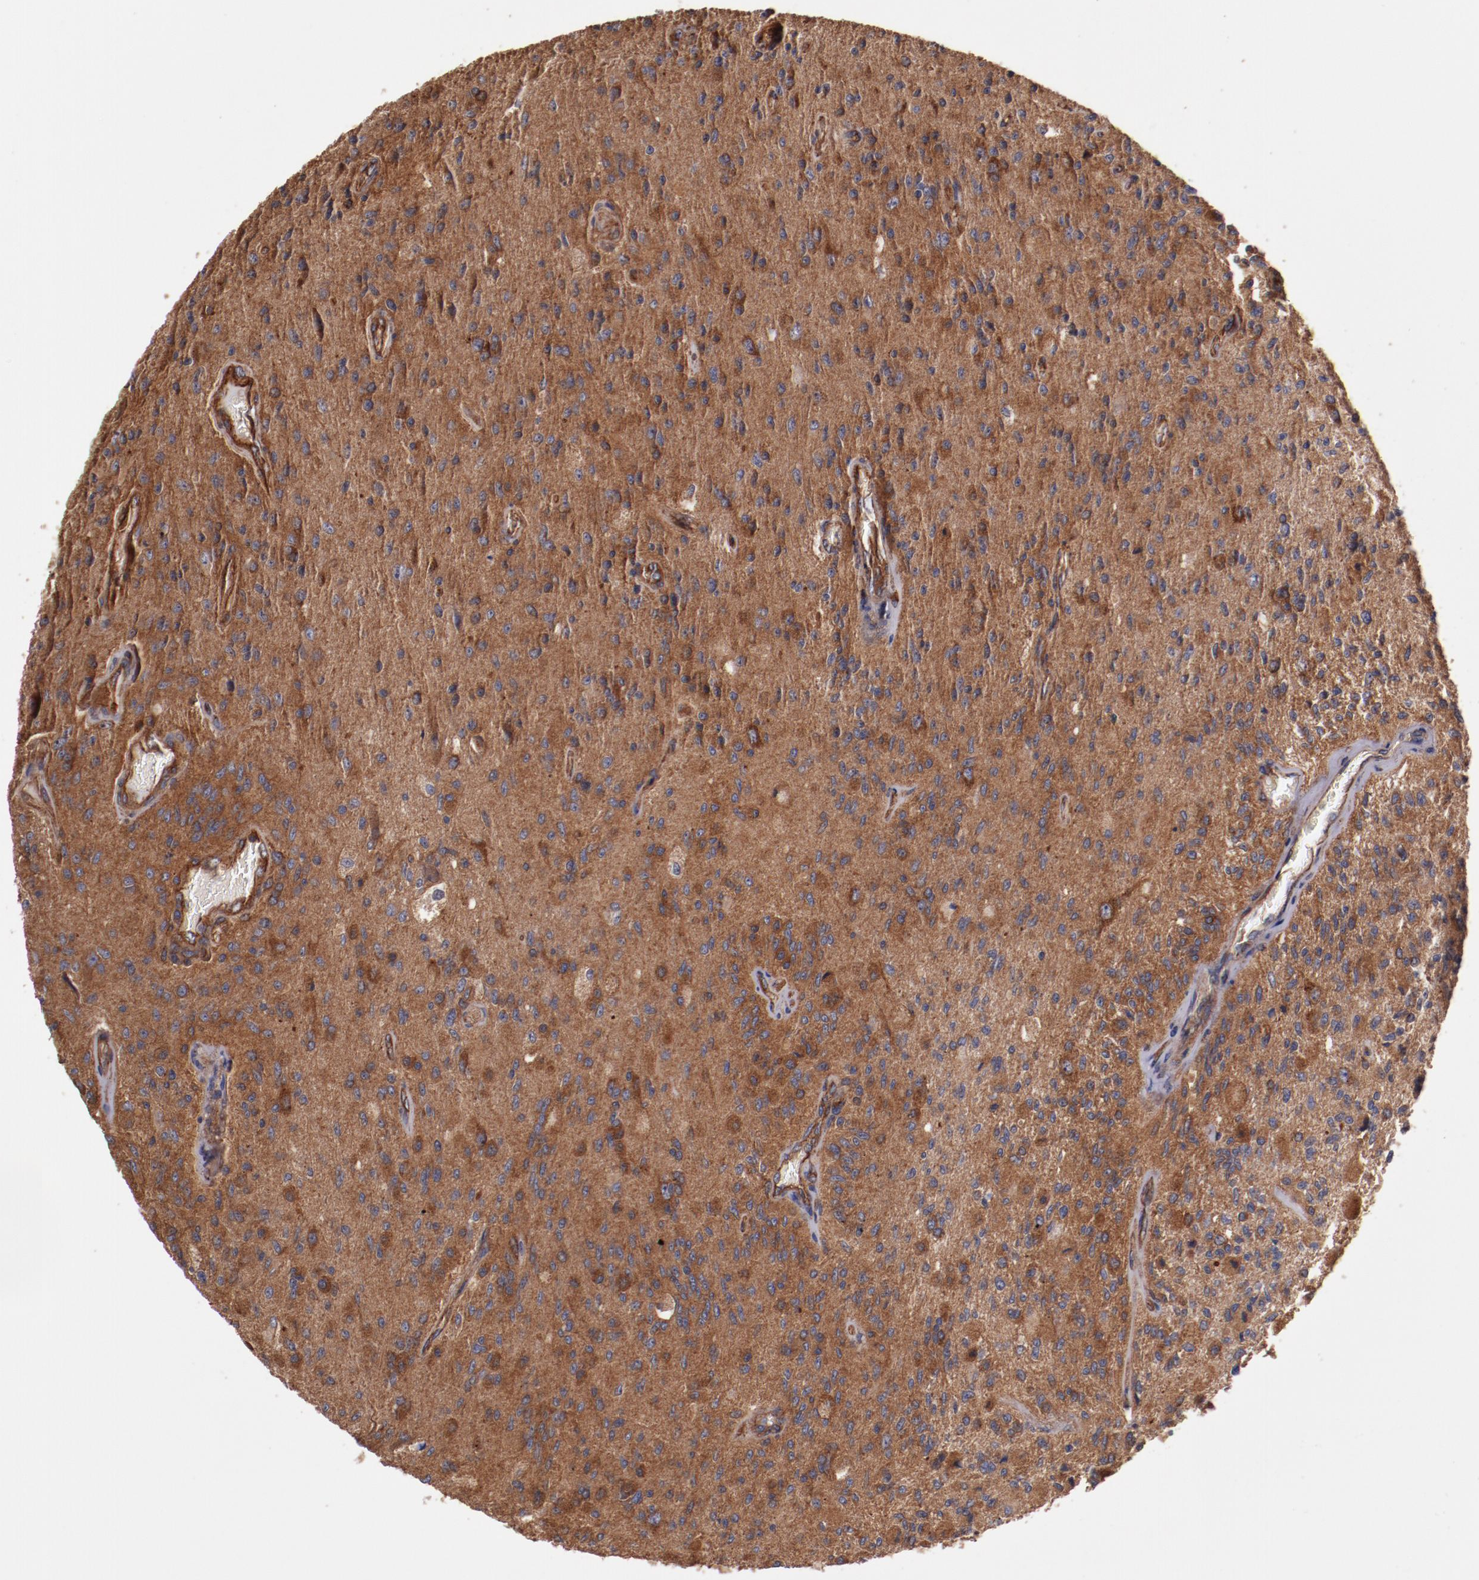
{"staining": {"intensity": "strong", "quantity": ">75%", "location": "cytoplasmic/membranous"}, "tissue": "glioma", "cell_type": "Tumor cells", "image_type": "cancer", "snomed": [{"axis": "morphology", "description": "Normal tissue, NOS"}, {"axis": "morphology", "description": "Glioma, malignant, High grade"}, {"axis": "topography", "description": "Cerebral cortex"}], "caption": "Protein analysis of glioma tissue displays strong cytoplasmic/membranous positivity in approximately >75% of tumor cells. The staining is performed using DAB brown chromogen to label protein expression. The nuclei are counter-stained blue using hematoxylin.", "gene": "TMOD3", "patient": {"sex": "male", "age": 77}}